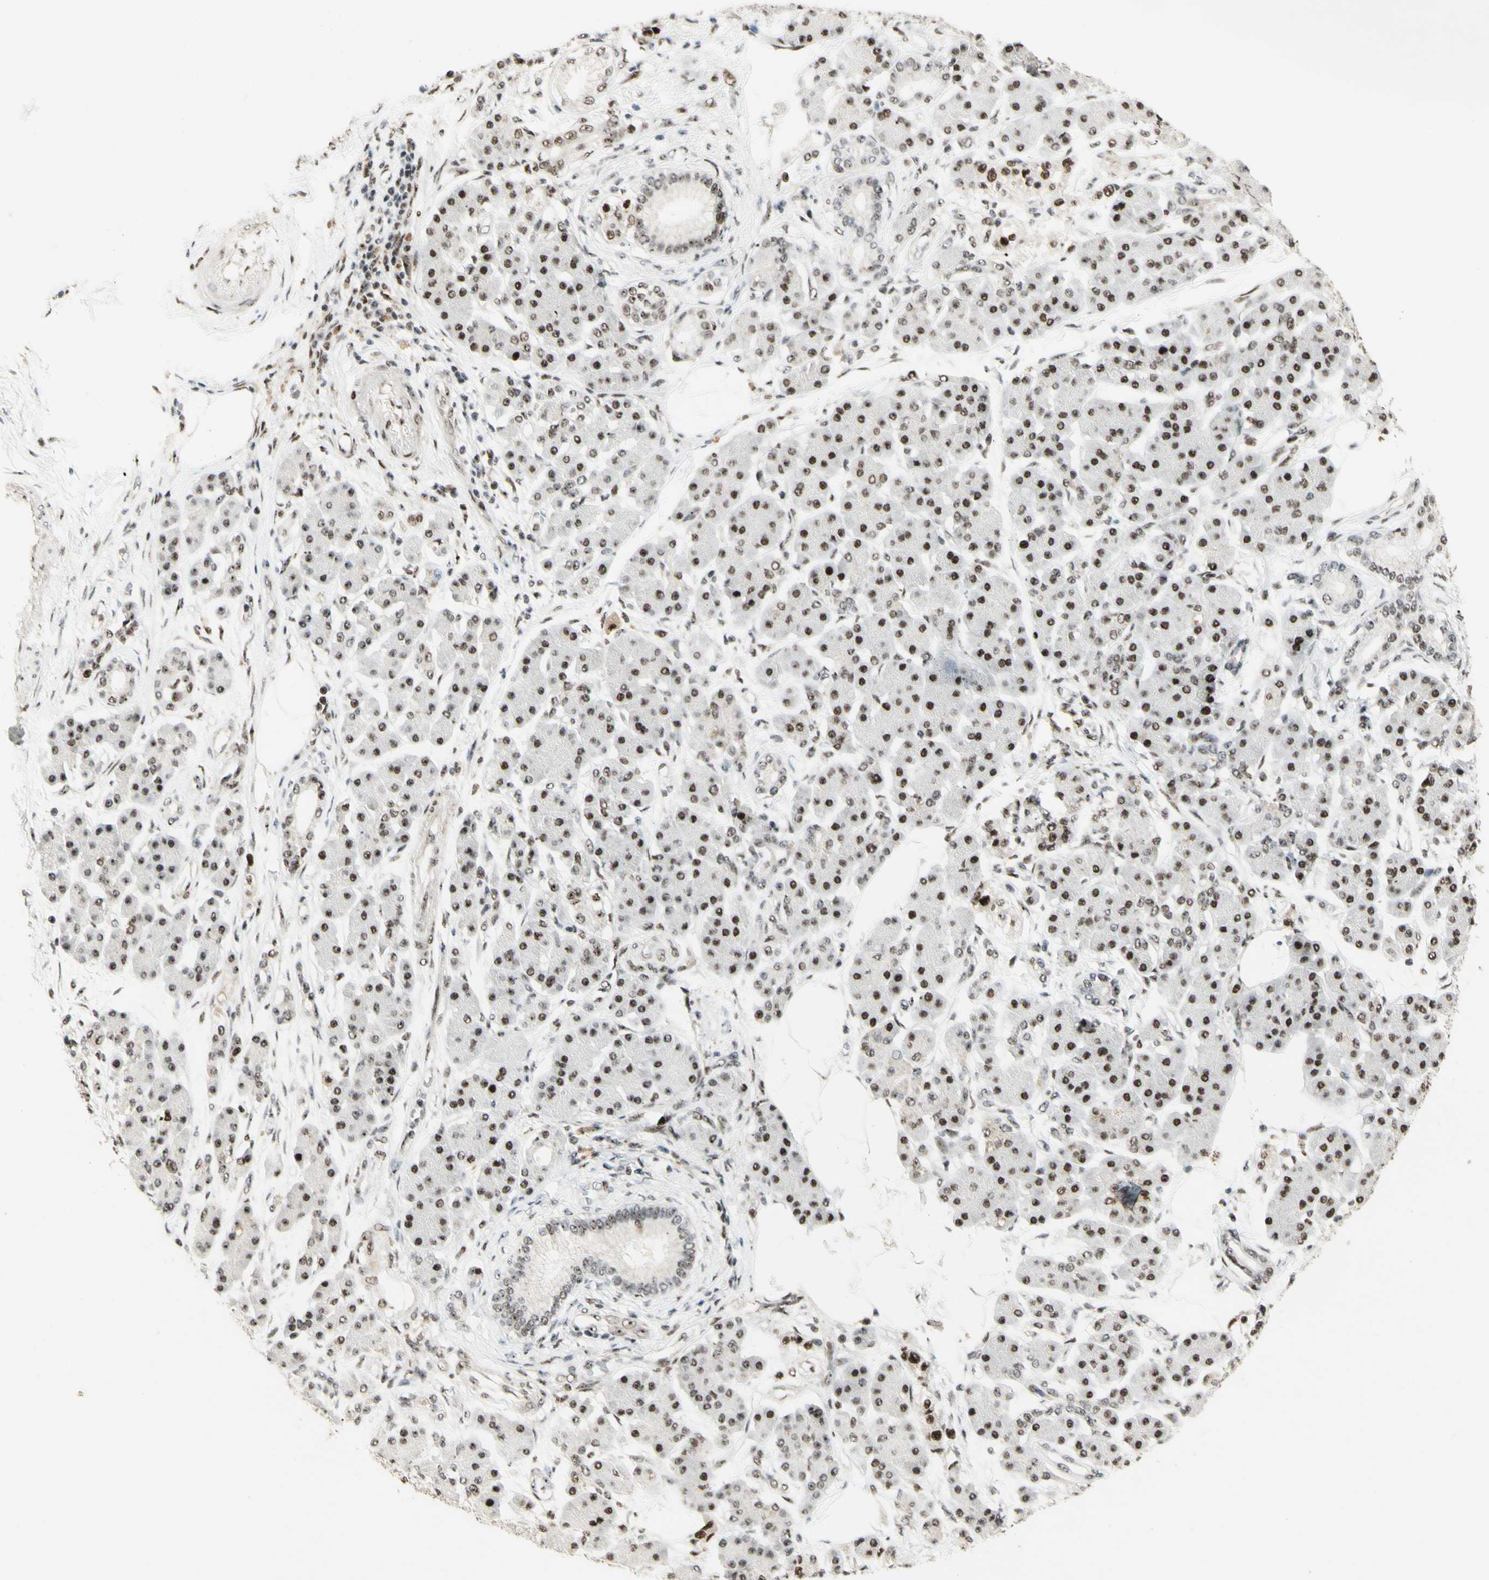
{"staining": {"intensity": "strong", "quantity": "25%-75%", "location": "nuclear"}, "tissue": "pancreatic cancer", "cell_type": "Tumor cells", "image_type": "cancer", "snomed": [{"axis": "morphology", "description": "Adenocarcinoma, NOS"}, {"axis": "morphology", "description": "Adenocarcinoma, metastatic, NOS"}, {"axis": "topography", "description": "Lymph node"}, {"axis": "topography", "description": "Pancreas"}, {"axis": "topography", "description": "Duodenum"}], "caption": "Tumor cells demonstrate high levels of strong nuclear expression in about 25%-75% of cells in metastatic adenocarcinoma (pancreatic).", "gene": "DHX9", "patient": {"sex": "female", "age": 64}}